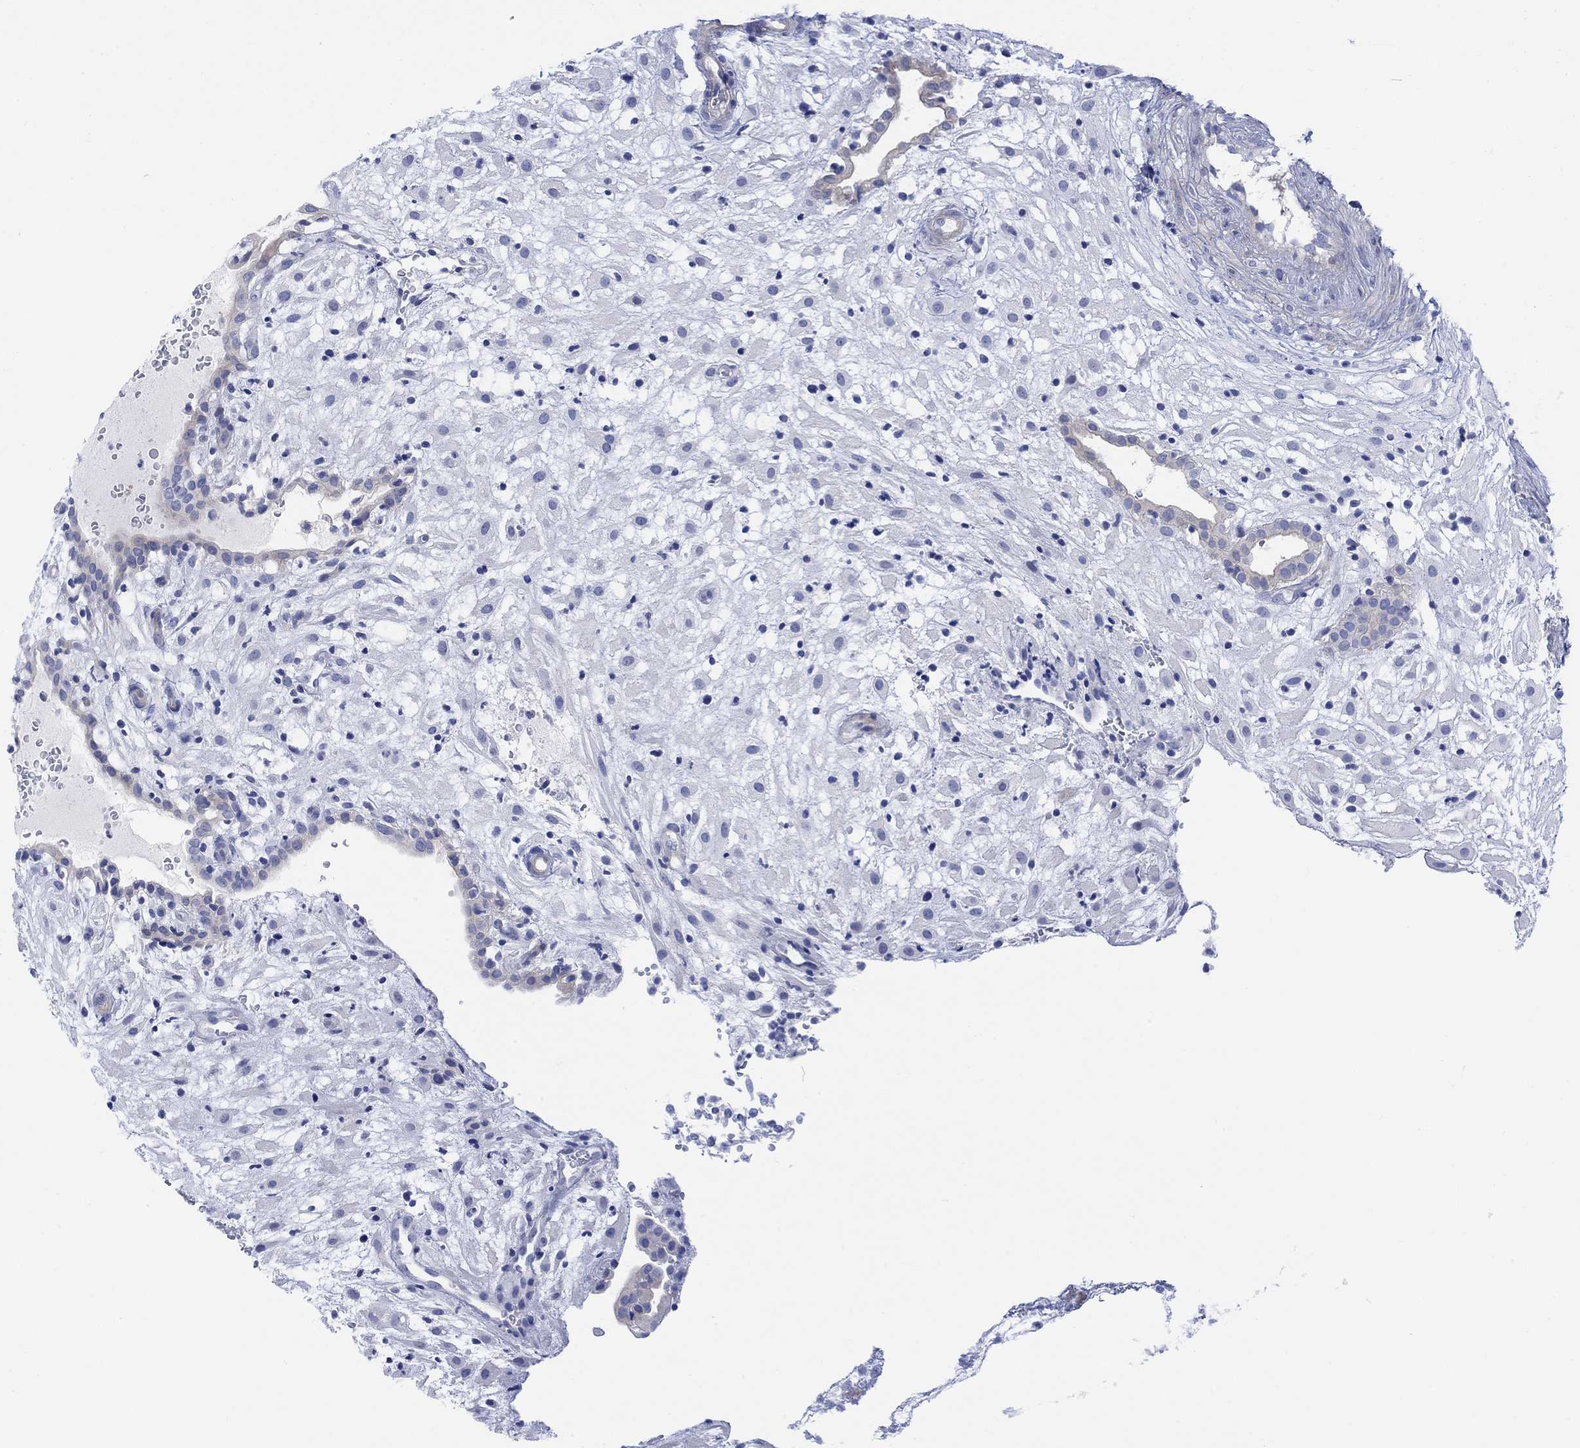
{"staining": {"intensity": "negative", "quantity": "none", "location": "none"}, "tissue": "placenta", "cell_type": "Decidual cells", "image_type": "normal", "snomed": [{"axis": "morphology", "description": "Normal tissue, NOS"}, {"axis": "topography", "description": "Placenta"}], "caption": "This is a image of immunohistochemistry staining of benign placenta, which shows no expression in decidual cells.", "gene": "TLDC2", "patient": {"sex": "female", "age": 24}}